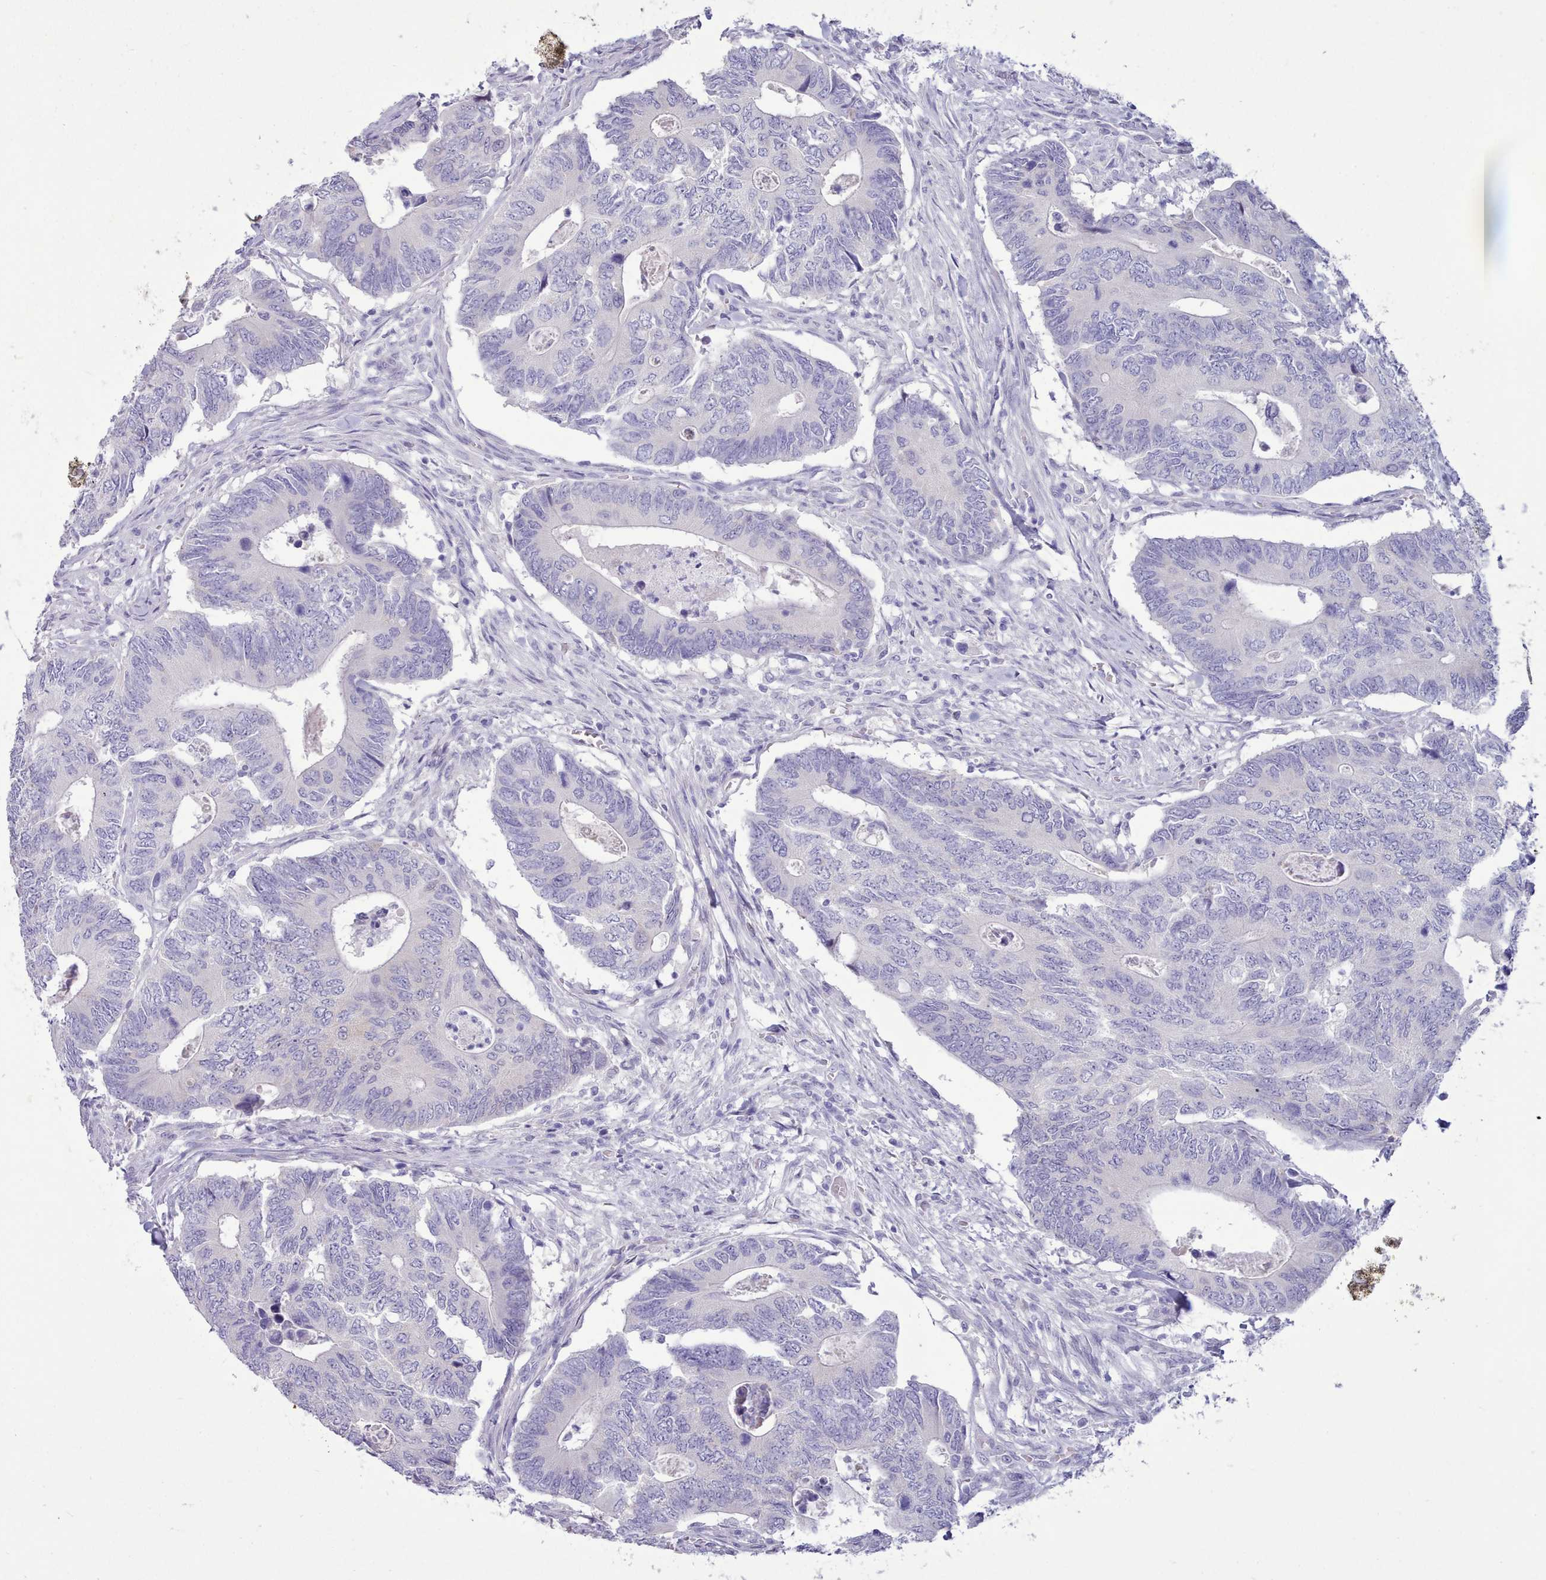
{"staining": {"intensity": "negative", "quantity": "none", "location": "none"}, "tissue": "colorectal cancer", "cell_type": "Tumor cells", "image_type": "cancer", "snomed": [{"axis": "morphology", "description": "Adenocarcinoma, NOS"}, {"axis": "topography", "description": "Colon"}], "caption": "Tumor cells are negative for brown protein staining in adenocarcinoma (colorectal). Brightfield microscopy of immunohistochemistry stained with DAB (brown) and hematoxylin (blue), captured at high magnification.", "gene": "TMEM253", "patient": {"sex": "male", "age": 87}}